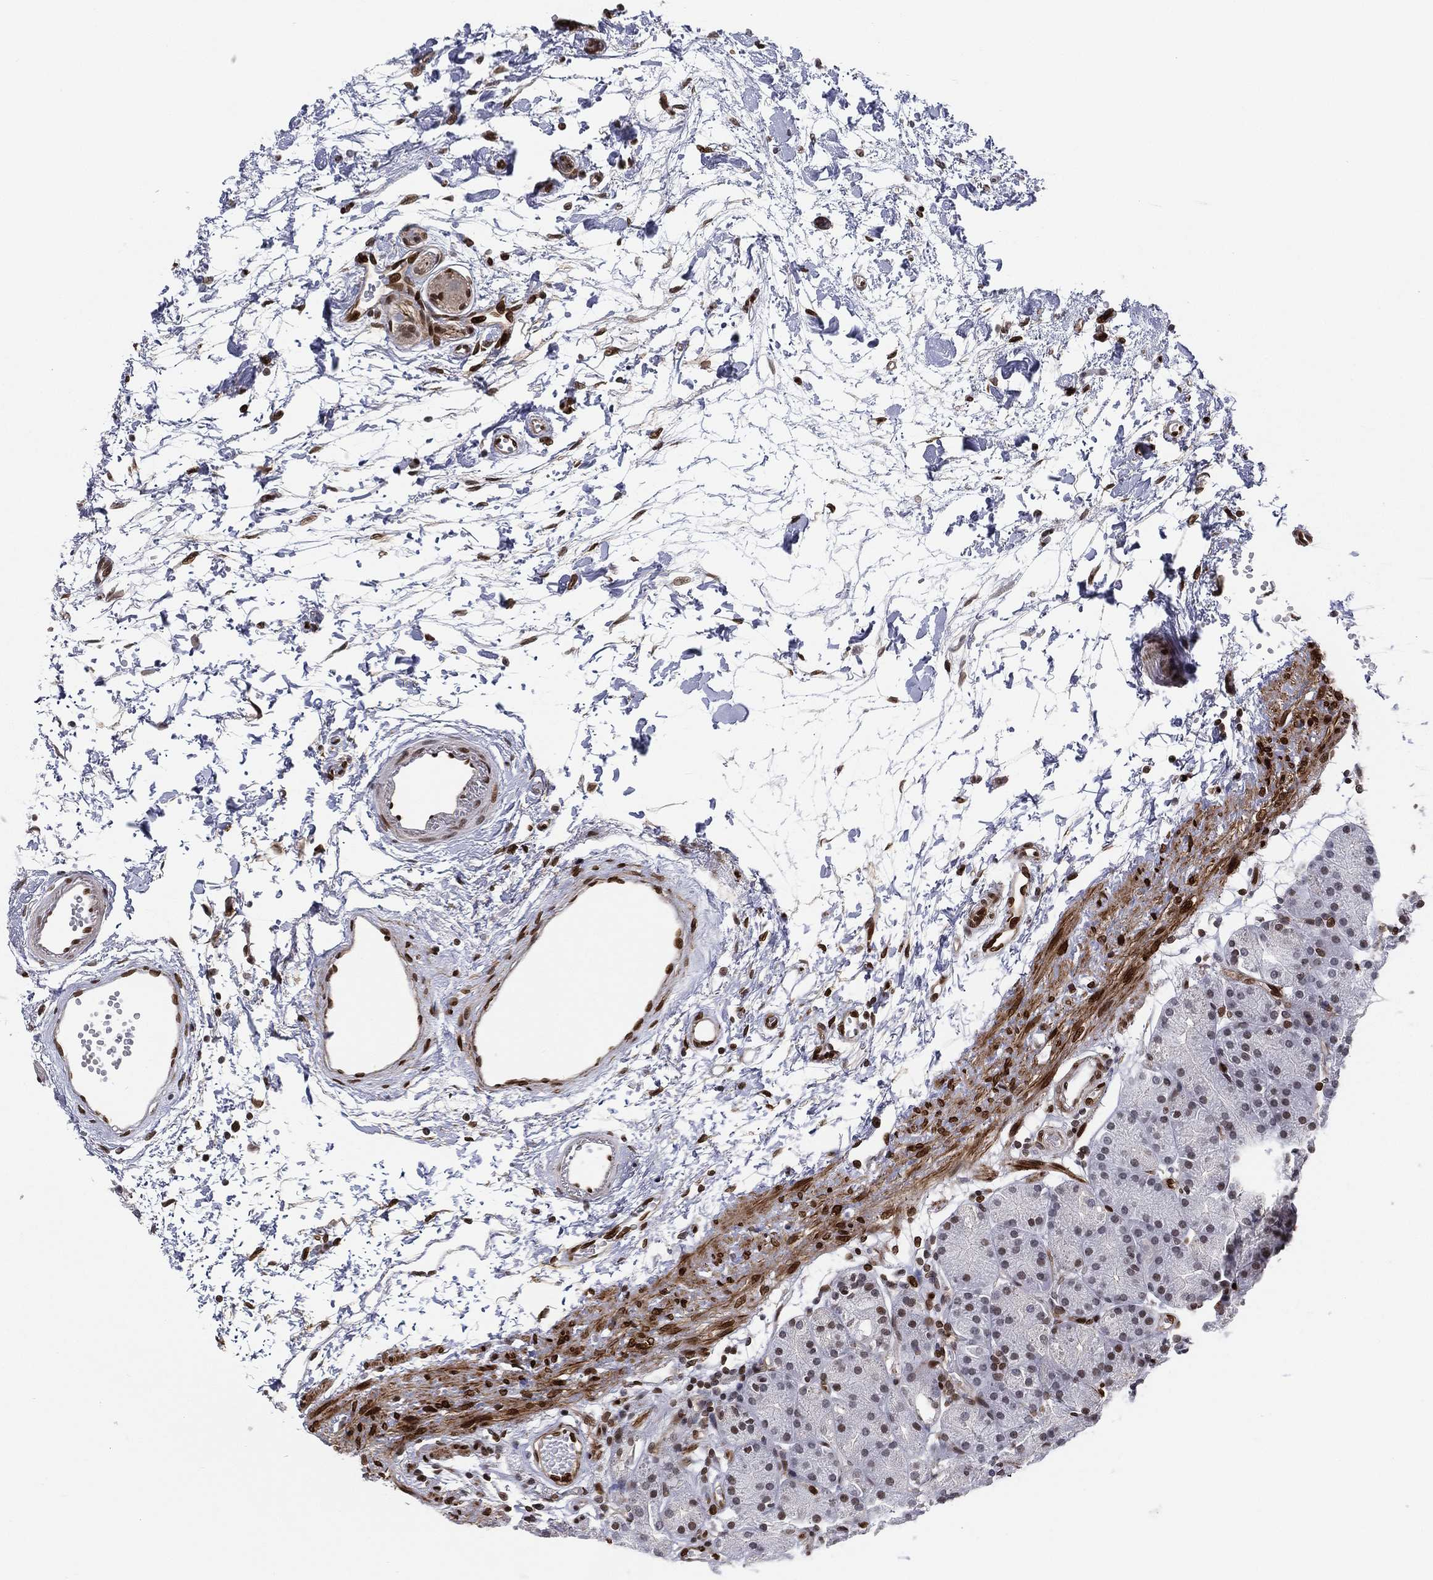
{"staining": {"intensity": "strong", "quantity": "<25%", "location": "nuclear"}, "tissue": "stomach", "cell_type": "Glandular cells", "image_type": "normal", "snomed": [{"axis": "morphology", "description": "Normal tissue, NOS"}, {"axis": "morphology", "description": "Adenocarcinoma, NOS"}, {"axis": "topography", "description": "Stomach"}], "caption": "Immunohistochemical staining of normal stomach displays medium levels of strong nuclear positivity in approximately <25% of glandular cells. Immunohistochemistry (ihc) stains the protein in brown and the nuclei are stained blue.", "gene": "LMNB1", "patient": {"sex": "female", "age": 81}}